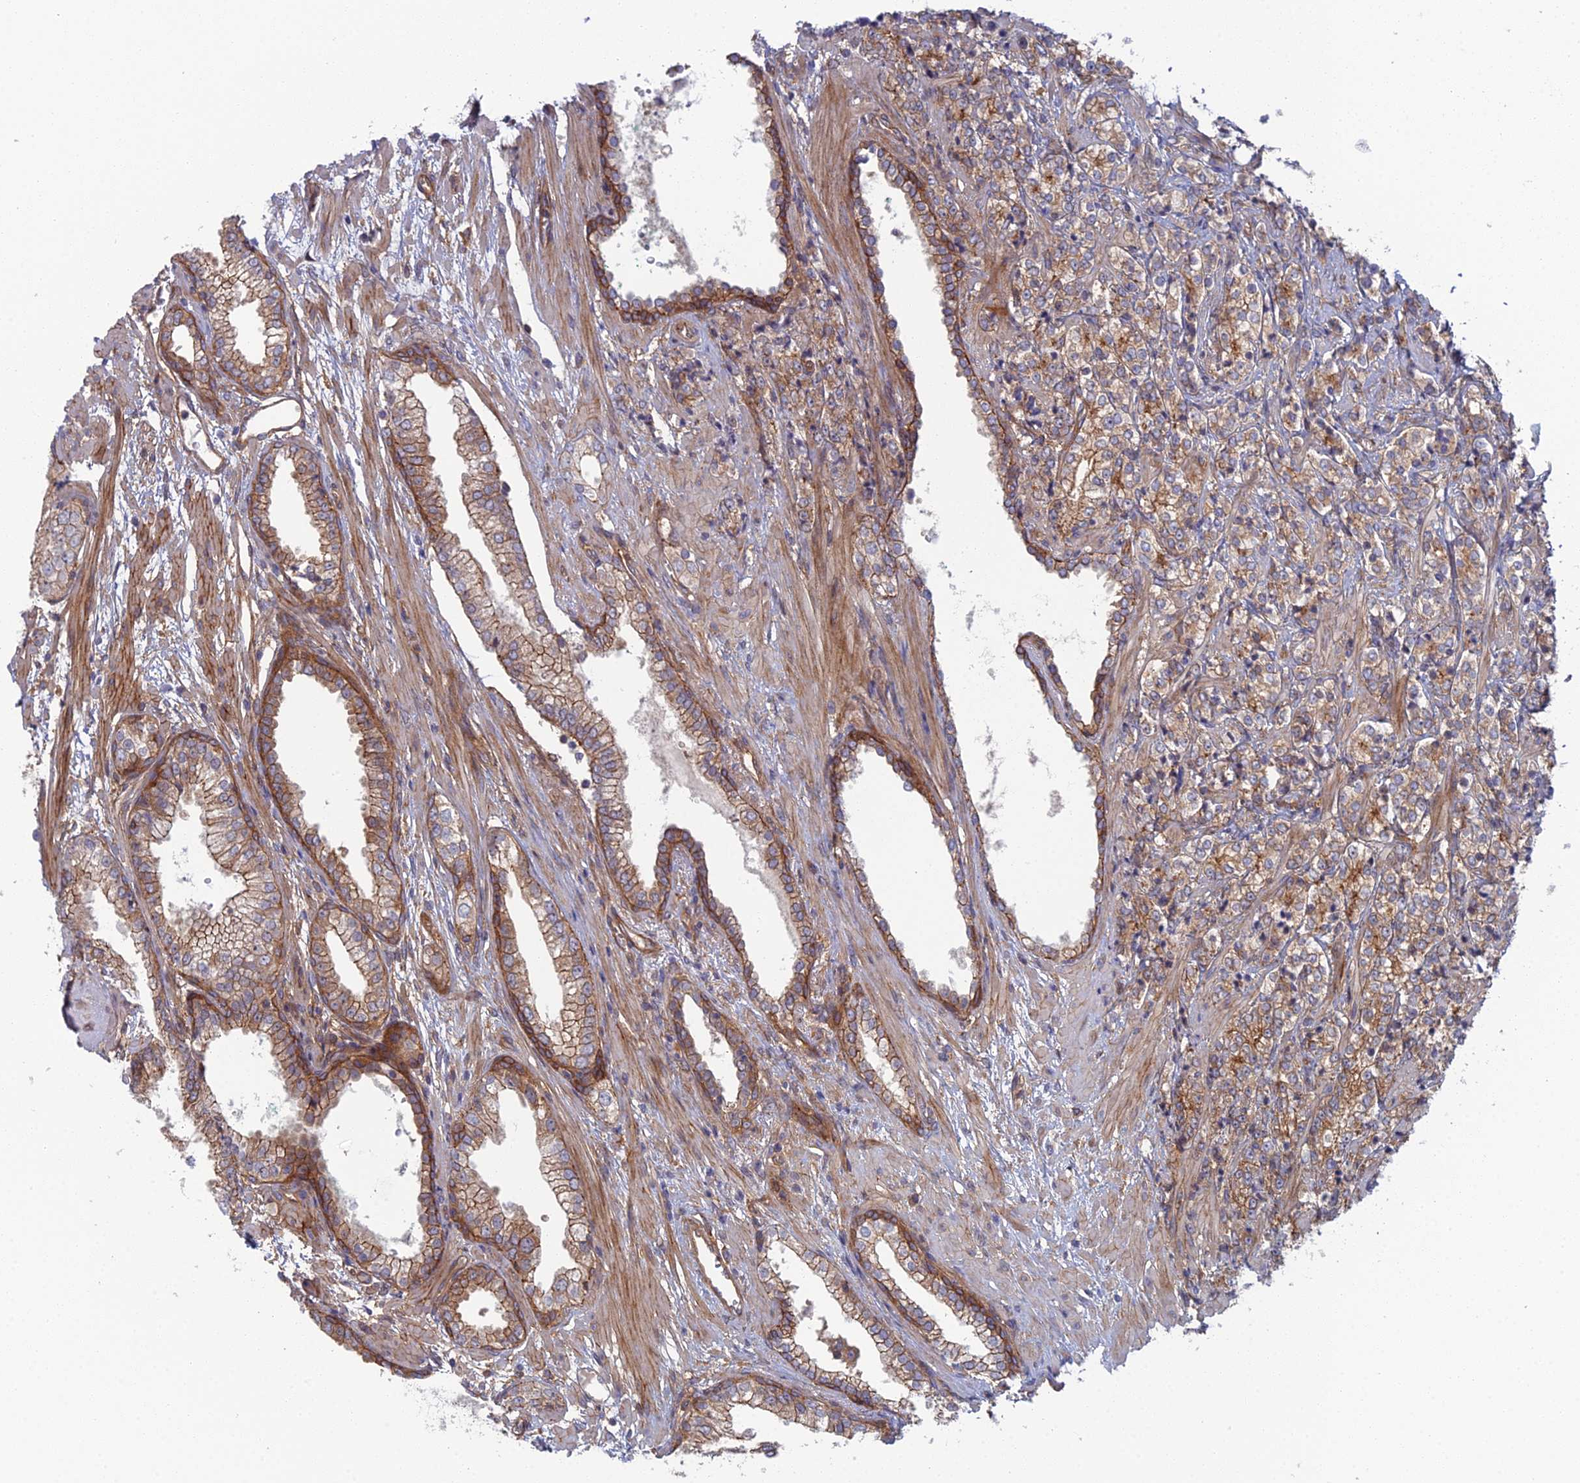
{"staining": {"intensity": "weak", "quantity": ">75%", "location": "cytoplasmic/membranous"}, "tissue": "prostate cancer", "cell_type": "Tumor cells", "image_type": "cancer", "snomed": [{"axis": "morphology", "description": "Adenocarcinoma, High grade"}, {"axis": "topography", "description": "Prostate"}], "caption": "Prostate cancer stained for a protein (brown) reveals weak cytoplasmic/membranous positive staining in about >75% of tumor cells.", "gene": "ABHD1", "patient": {"sex": "male", "age": 69}}